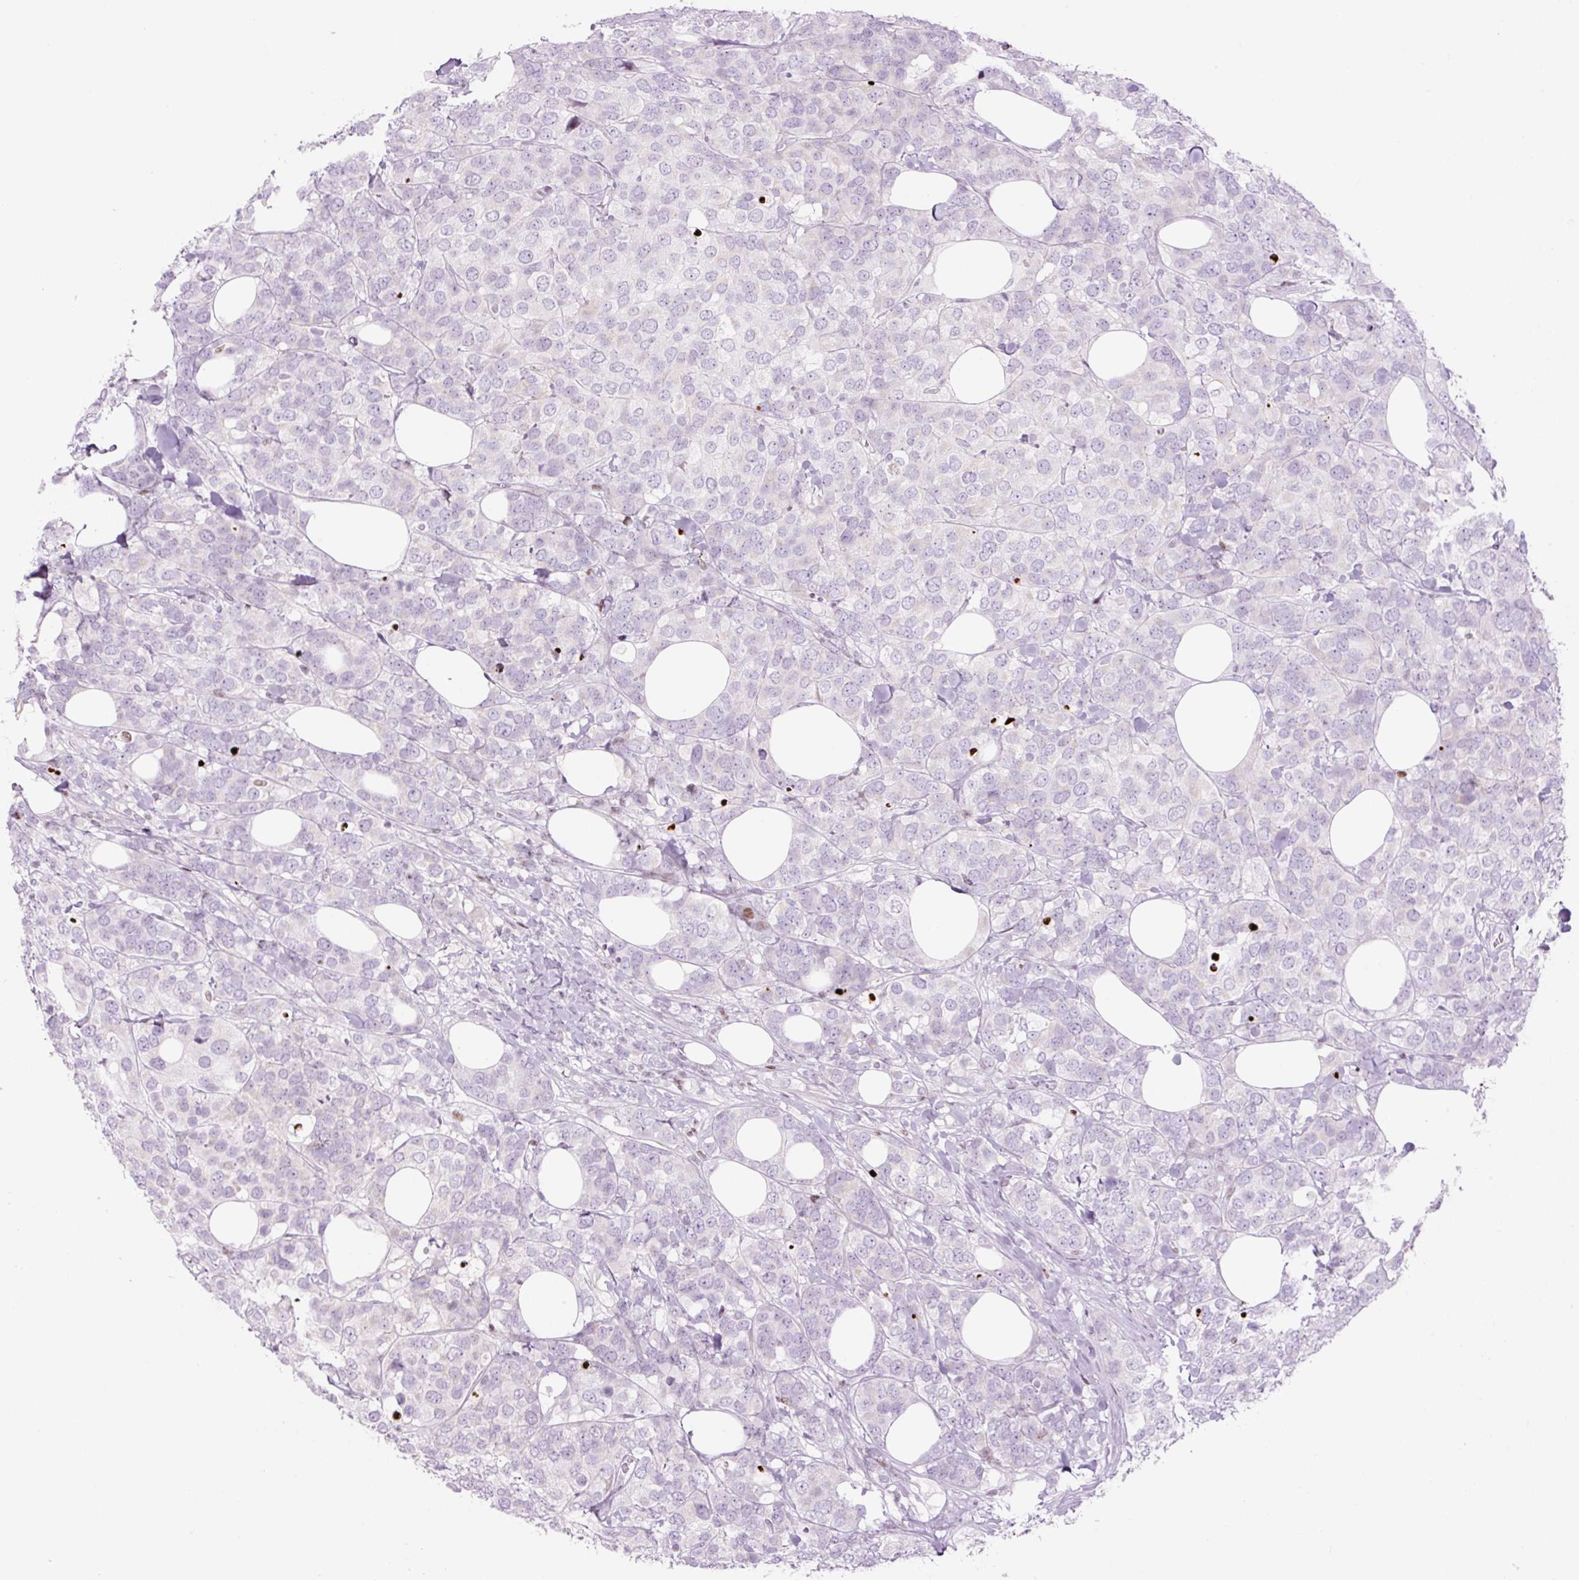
{"staining": {"intensity": "negative", "quantity": "none", "location": "none"}, "tissue": "breast cancer", "cell_type": "Tumor cells", "image_type": "cancer", "snomed": [{"axis": "morphology", "description": "Lobular carcinoma"}, {"axis": "topography", "description": "Breast"}], "caption": "Immunohistochemistry image of breast cancer stained for a protein (brown), which demonstrates no staining in tumor cells.", "gene": "TMEM177", "patient": {"sex": "female", "age": 59}}